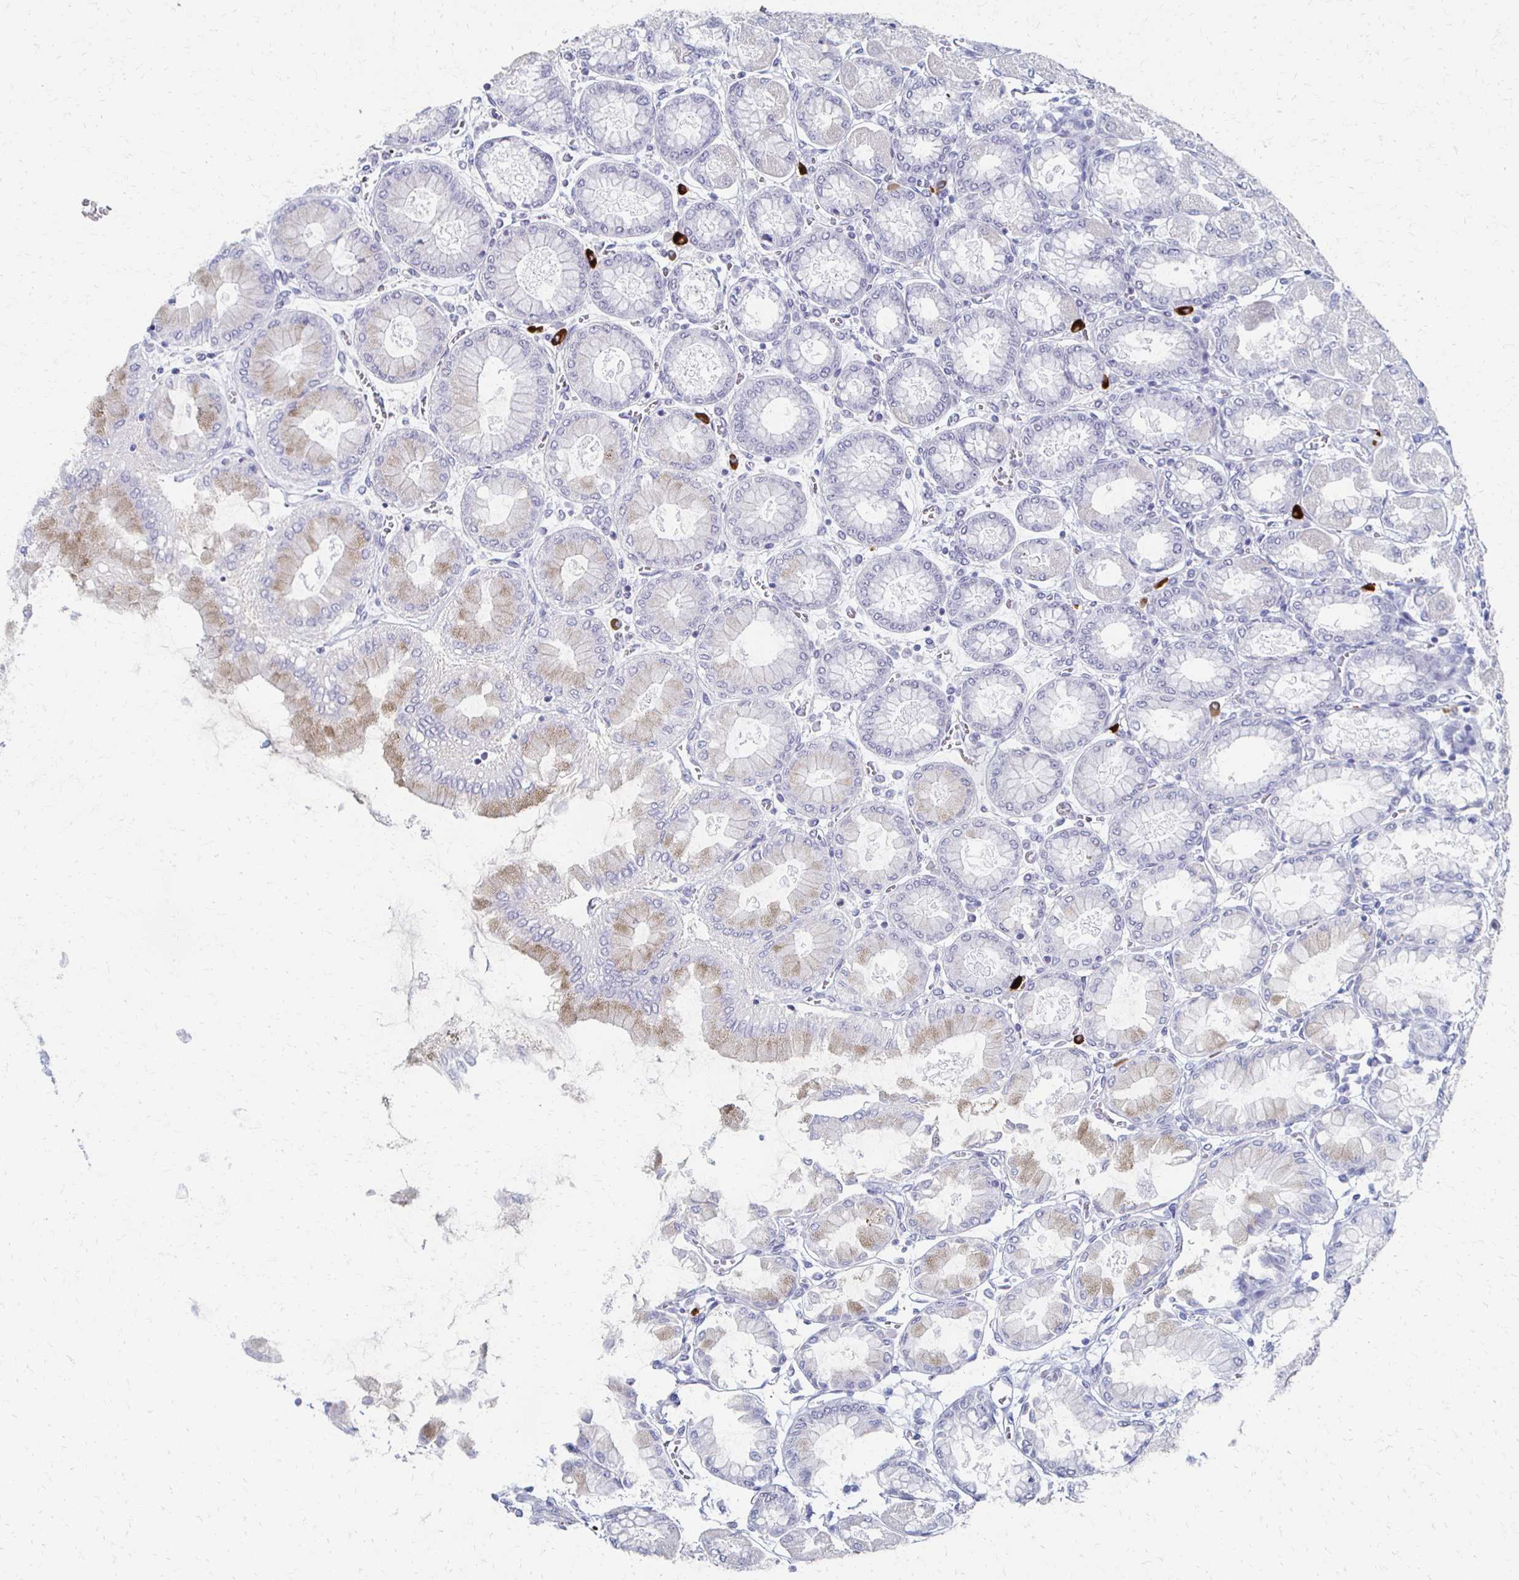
{"staining": {"intensity": "weak", "quantity": "<25%", "location": "cytoplasmic/membranous"}, "tissue": "stomach", "cell_type": "Glandular cells", "image_type": "normal", "snomed": [{"axis": "morphology", "description": "Normal tissue, NOS"}, {"axis": "topography", "description": "Stomach, upper"}], "caption": "Micrograph shows no significant protein expression in glandular cells of benign stomach. Nuclei are stained in blue.", "gene": "CXCR2", "patient": {"sex": "female", "age": 56}}